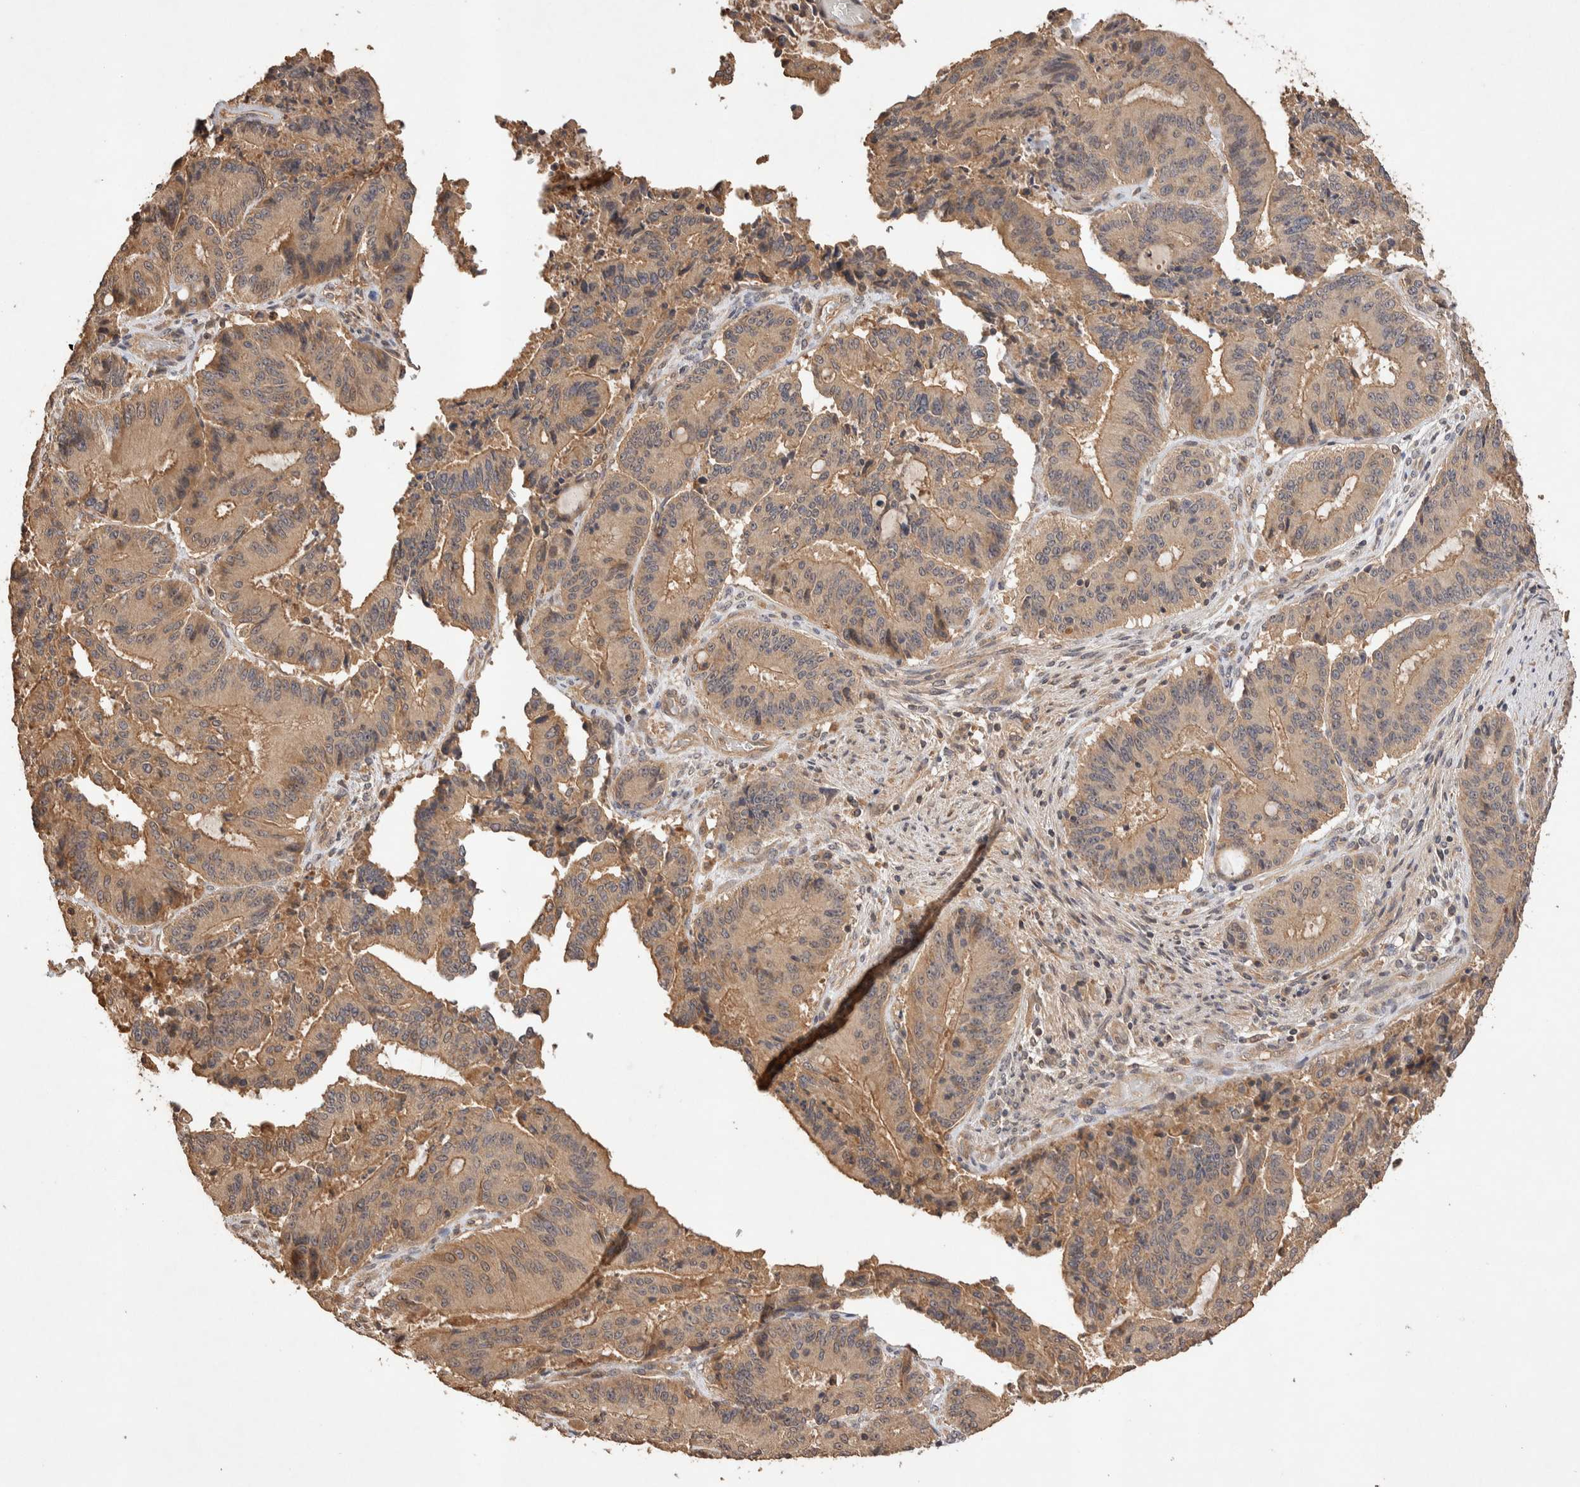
{"staining": {"intensity": "weak", "quantity": ">75%", "location": "cytoplasmic/membranous"}, "tissue": "liver cancer", "cell_type": "Tumor cells", "image_type": "cancer", "snomed": [{"axis": "morphology", "description": "Normal tissue, NOS"}, {"axis": "morphology", "description": "Cholangiocarcinoma"}, {"axis": "topography", "description": "Liver"}, {"axis": "topography", "description": "Peripheral nerve tissue"}], "caption": "Protein staining shows weak cytoplasmic/membranous expression in about >75% of tumor cells in liver cancer. (Brightfield microscopy of DAB IHC at high magnification).", "gene": "NSMAF", "patient": {"sex": "female", "age": 73}}